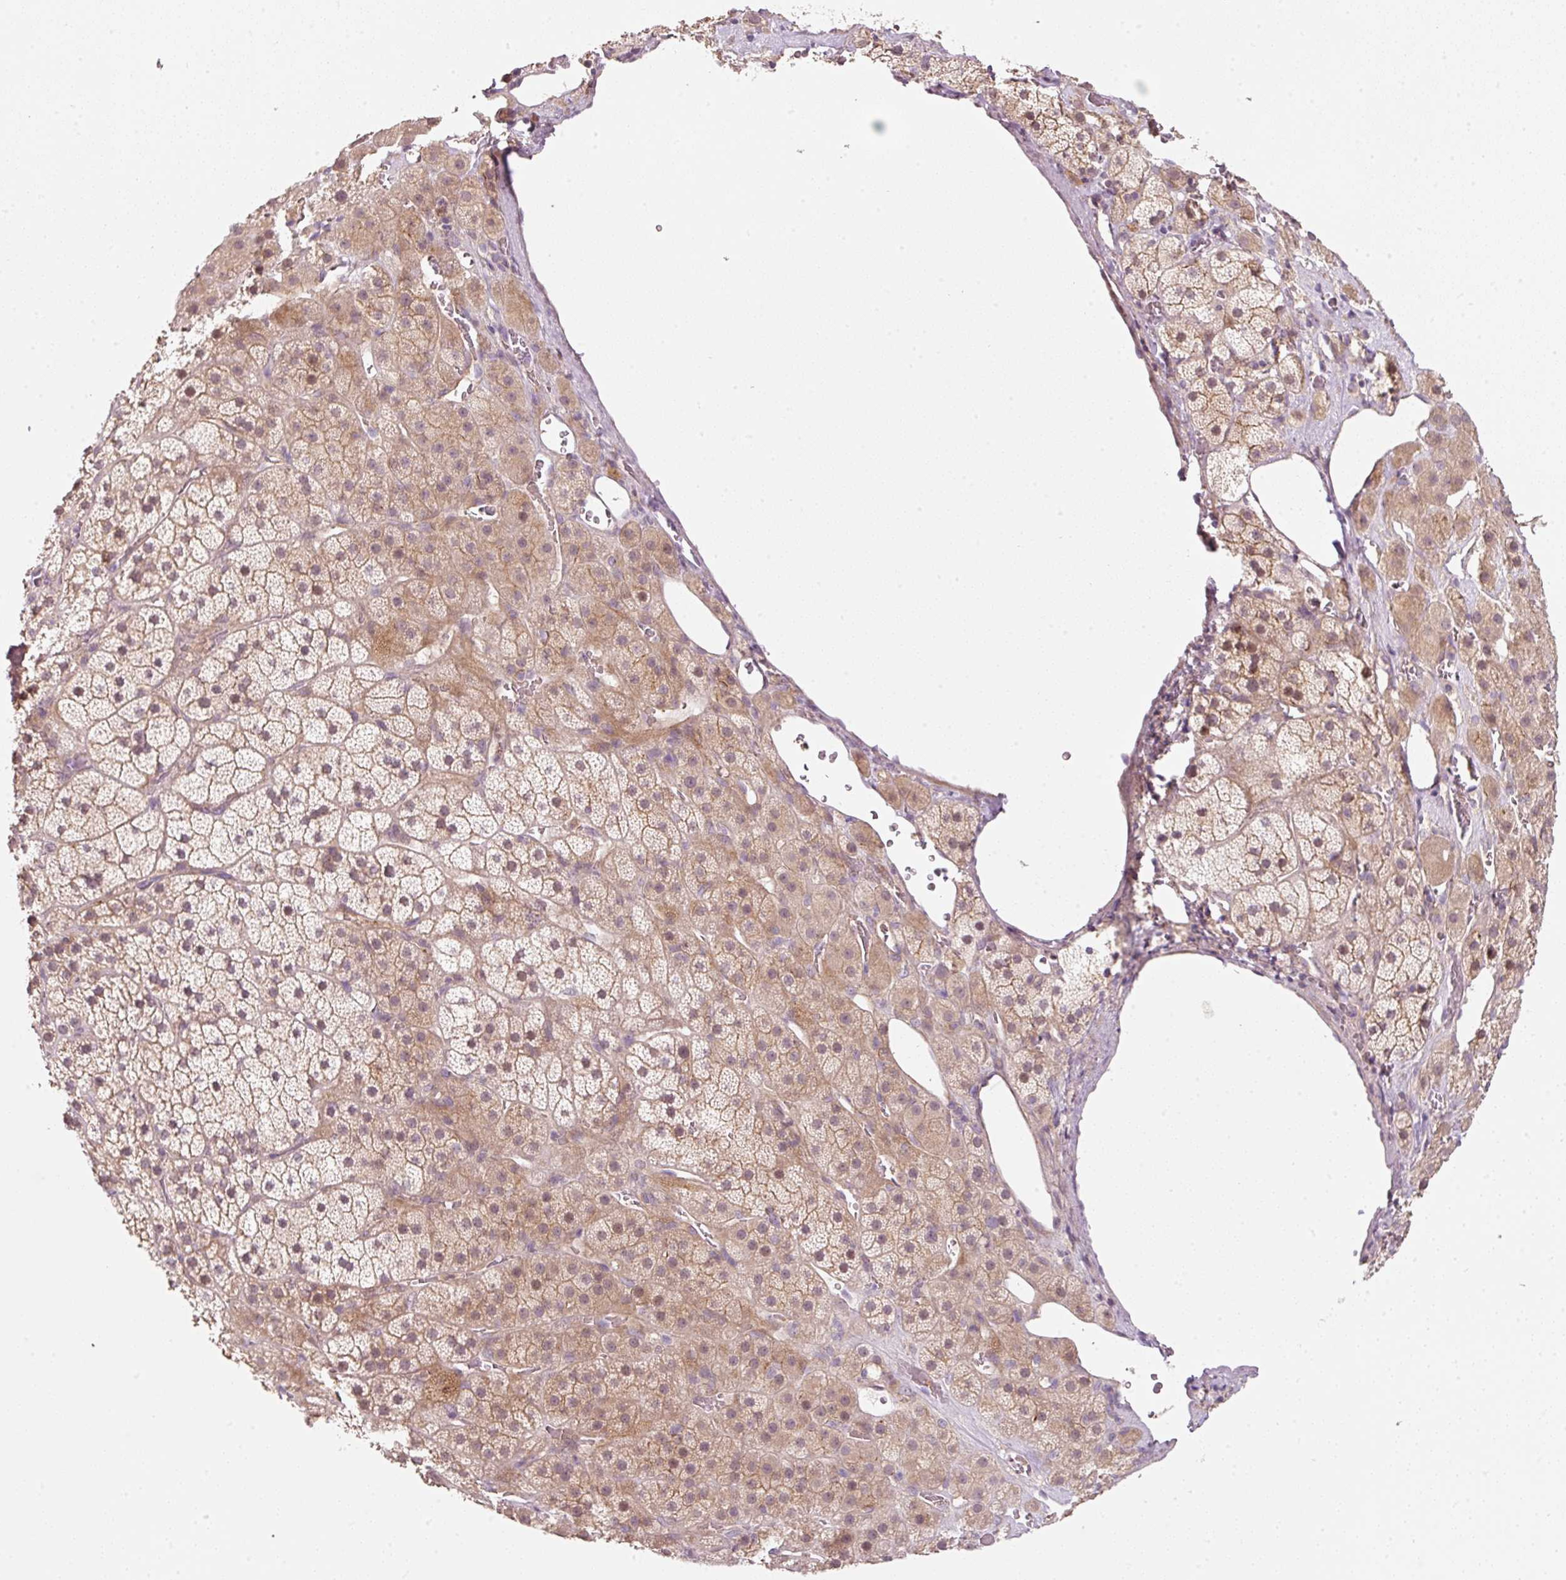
{"staining": {"intensity": "moderate", "quantity": ">75%", "location": "cytoplasmic/membranous"}, "tissue": "adrenal gland", "cell_type": "Glandular cells", "image_type": "normal", "snomed": [{"axis": "morphology", "description": "Normal tissue, NOS"}, {"axis": "topography", "description": "Adrenal gland"}], "caption": "IHC micrograph of unremarkable adrenal gland stained for a protein (brown), which demonstrates medium levels of moderate cytoplasmic/membranous positivity in about >75% of glandular cells.", "gene": "TIRAP", "patient": {"sex": "male", "age": 57}}